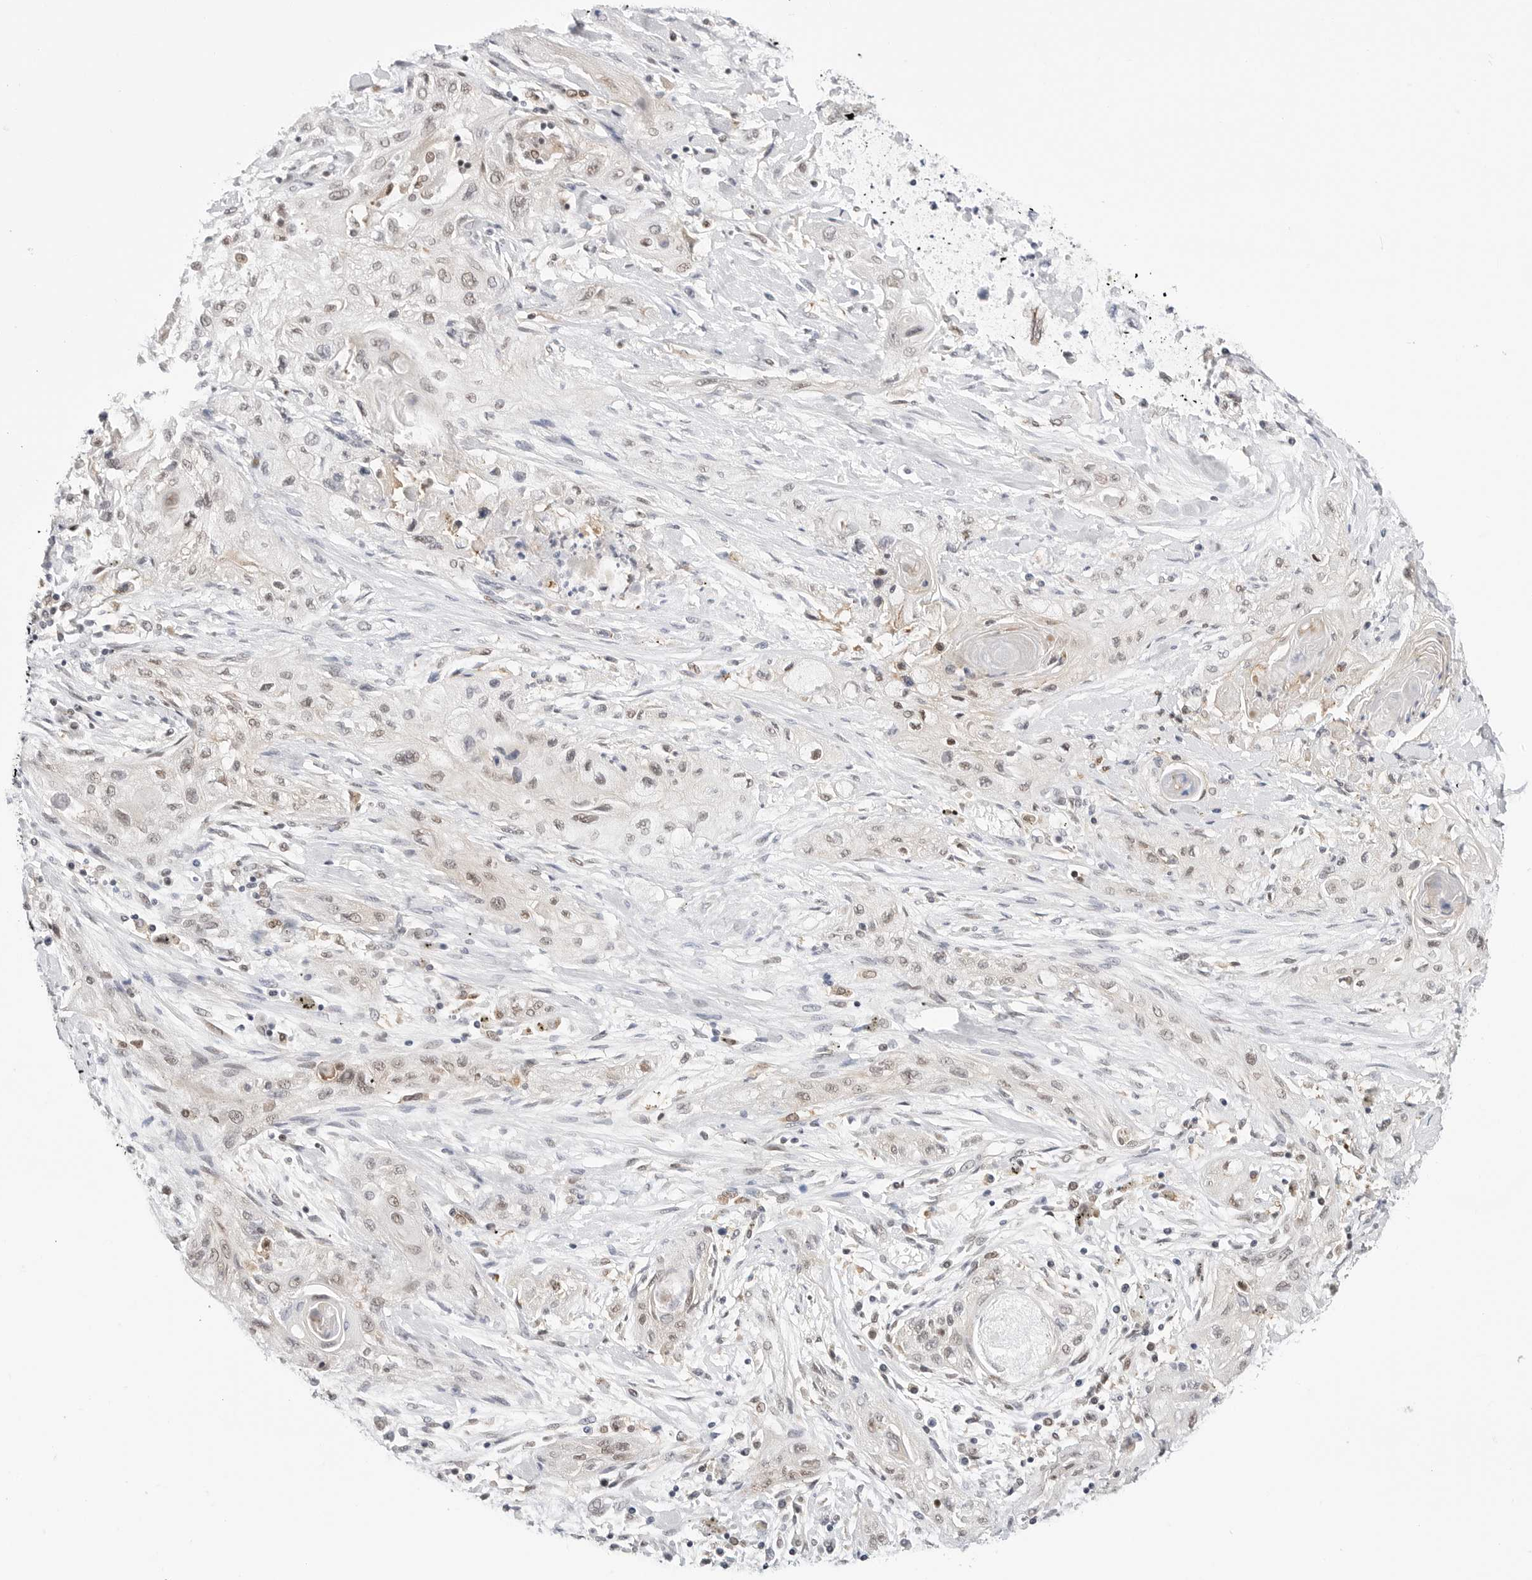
{"staining": {"intensity": "weak", "quantity": "25%-75%", "location": "nuclear"}, "tissue": "lung cancer", "cell_type": "Tumor cells", "image_type": "cancer", "snomed": [{"axis": "morphology", "description": "Squamous cell carcinoma, NOS"}, {"axis": "topography", "description": "Lung"}], "caption": "Immunohistochemical staining of squamous cell carcinoma (lung) reveals weak nuclear protein expression in approximately 25%-75% of tumor cells.", "gene": "C1orf162", "patient": {"sex": "female", "age": 47}}